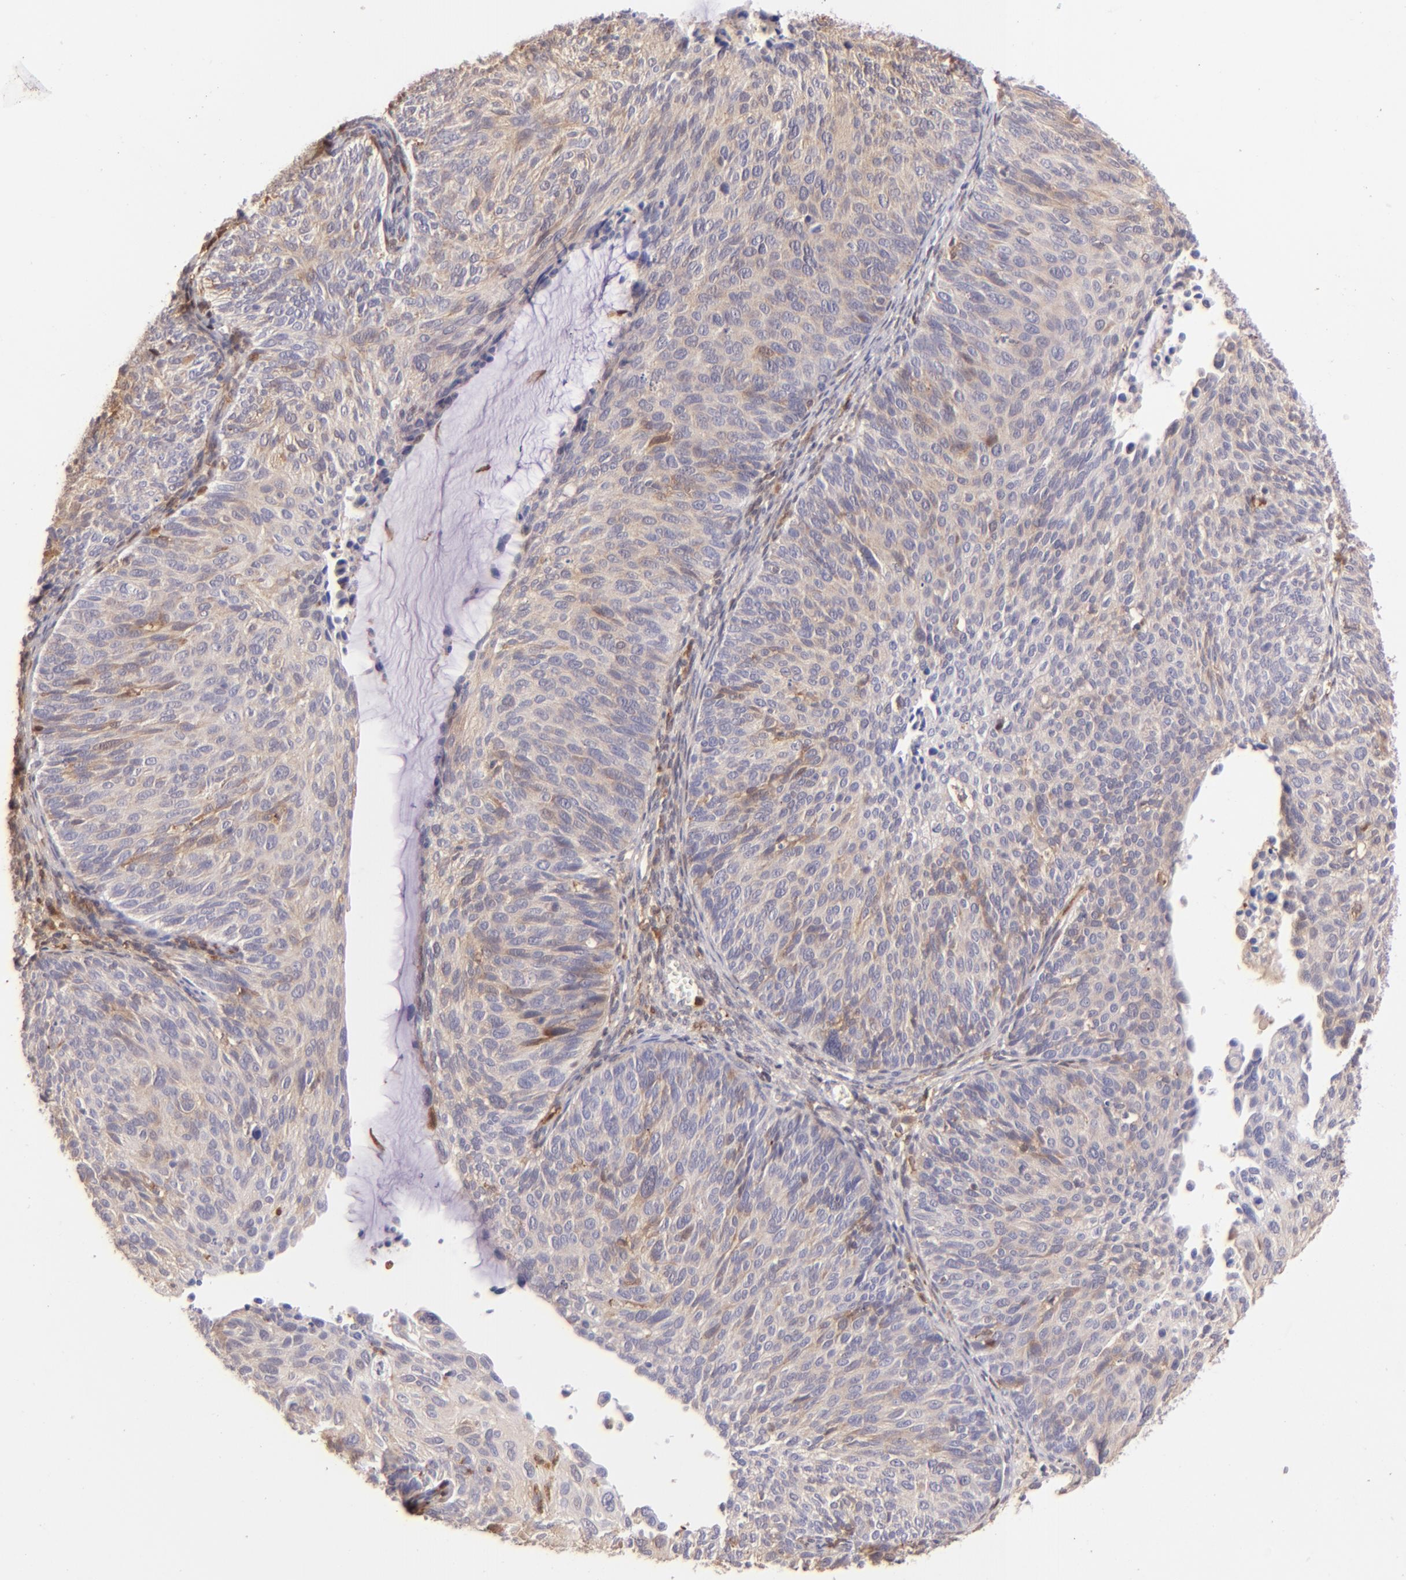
{"staining": {"intensity": "weak", "quantity": "<25%", "location": "cytoplasmic/membranous"}, "tissue": "cervical cancer", "cell_type": "Tumor cells", "image_type": "cancer", "snomed": [{"axis": "morphology", "description": "Squamous cell carcinoma, NOS"}, {"axis": "topography", "description": "Cervix"}], "caption": "High magnification brightfield microscopy of cervical squamous cell carcinoma stained with DAB (3,3'-diaminobenzidine) (brown) and counterstained with hematoxylin (blue): tumor cells show no significant staining.", "gene": "BTK", "patient": {"sex": "female", "age": 36}}